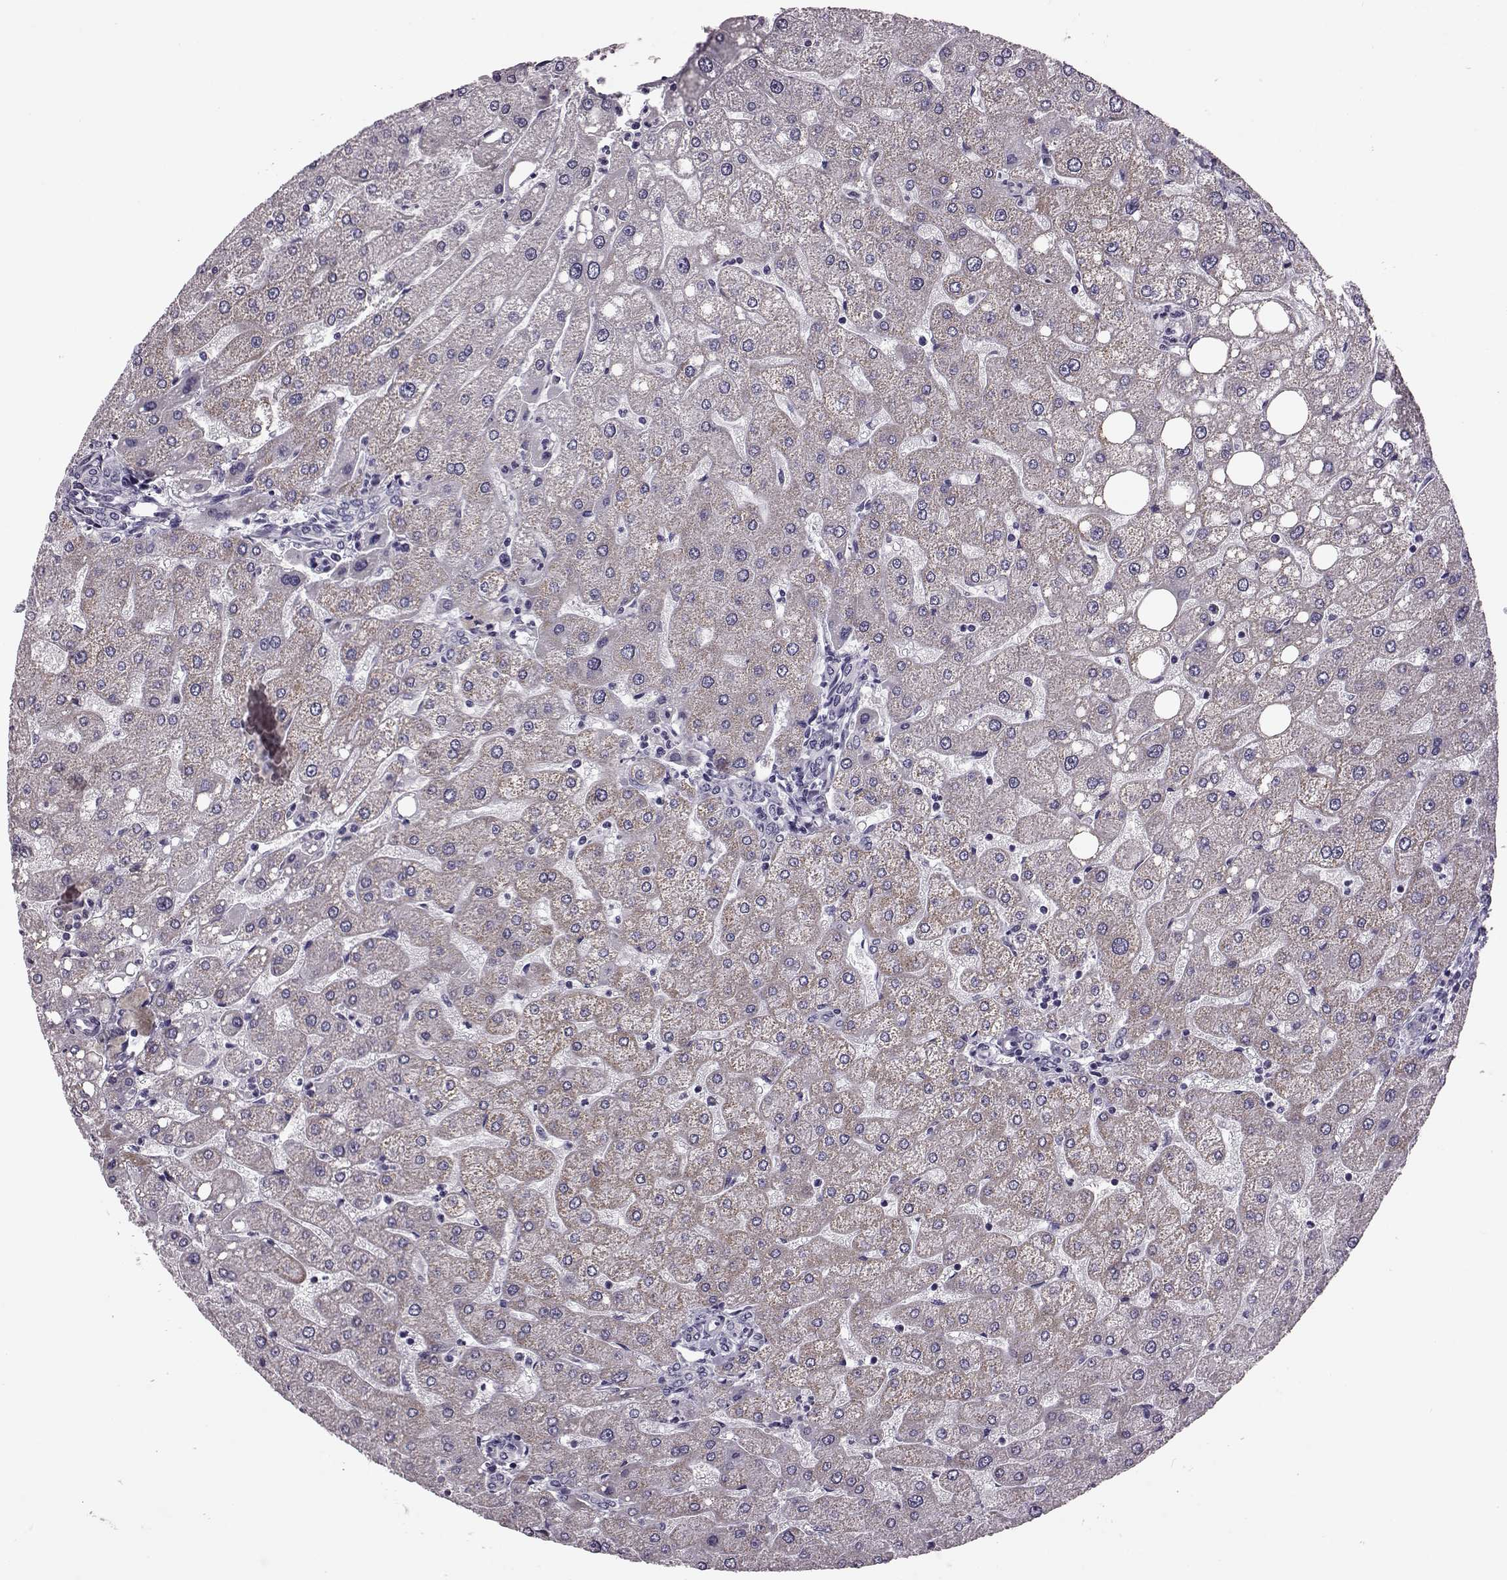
{"staining": {"intensity": "negative", "quantity": "none", "location": "none"}, "tissue": "liver", "cell_type": "Cholangiocytes", "image_type": "normal", "snomed": [{"axis": "morphology", "description": "Normal tissue, NOS"}, {"axis": "topography", "description": "Liver"}], "caption": "Normal liver was stained to show a protein in brown. There is no significant expression in cholangiocytes. (DAB immunohistochemistry visualized using brightfield microscopy, high magnification).", "gene": "RIMS2", "patient": {"sex": "male", "age": 67}}